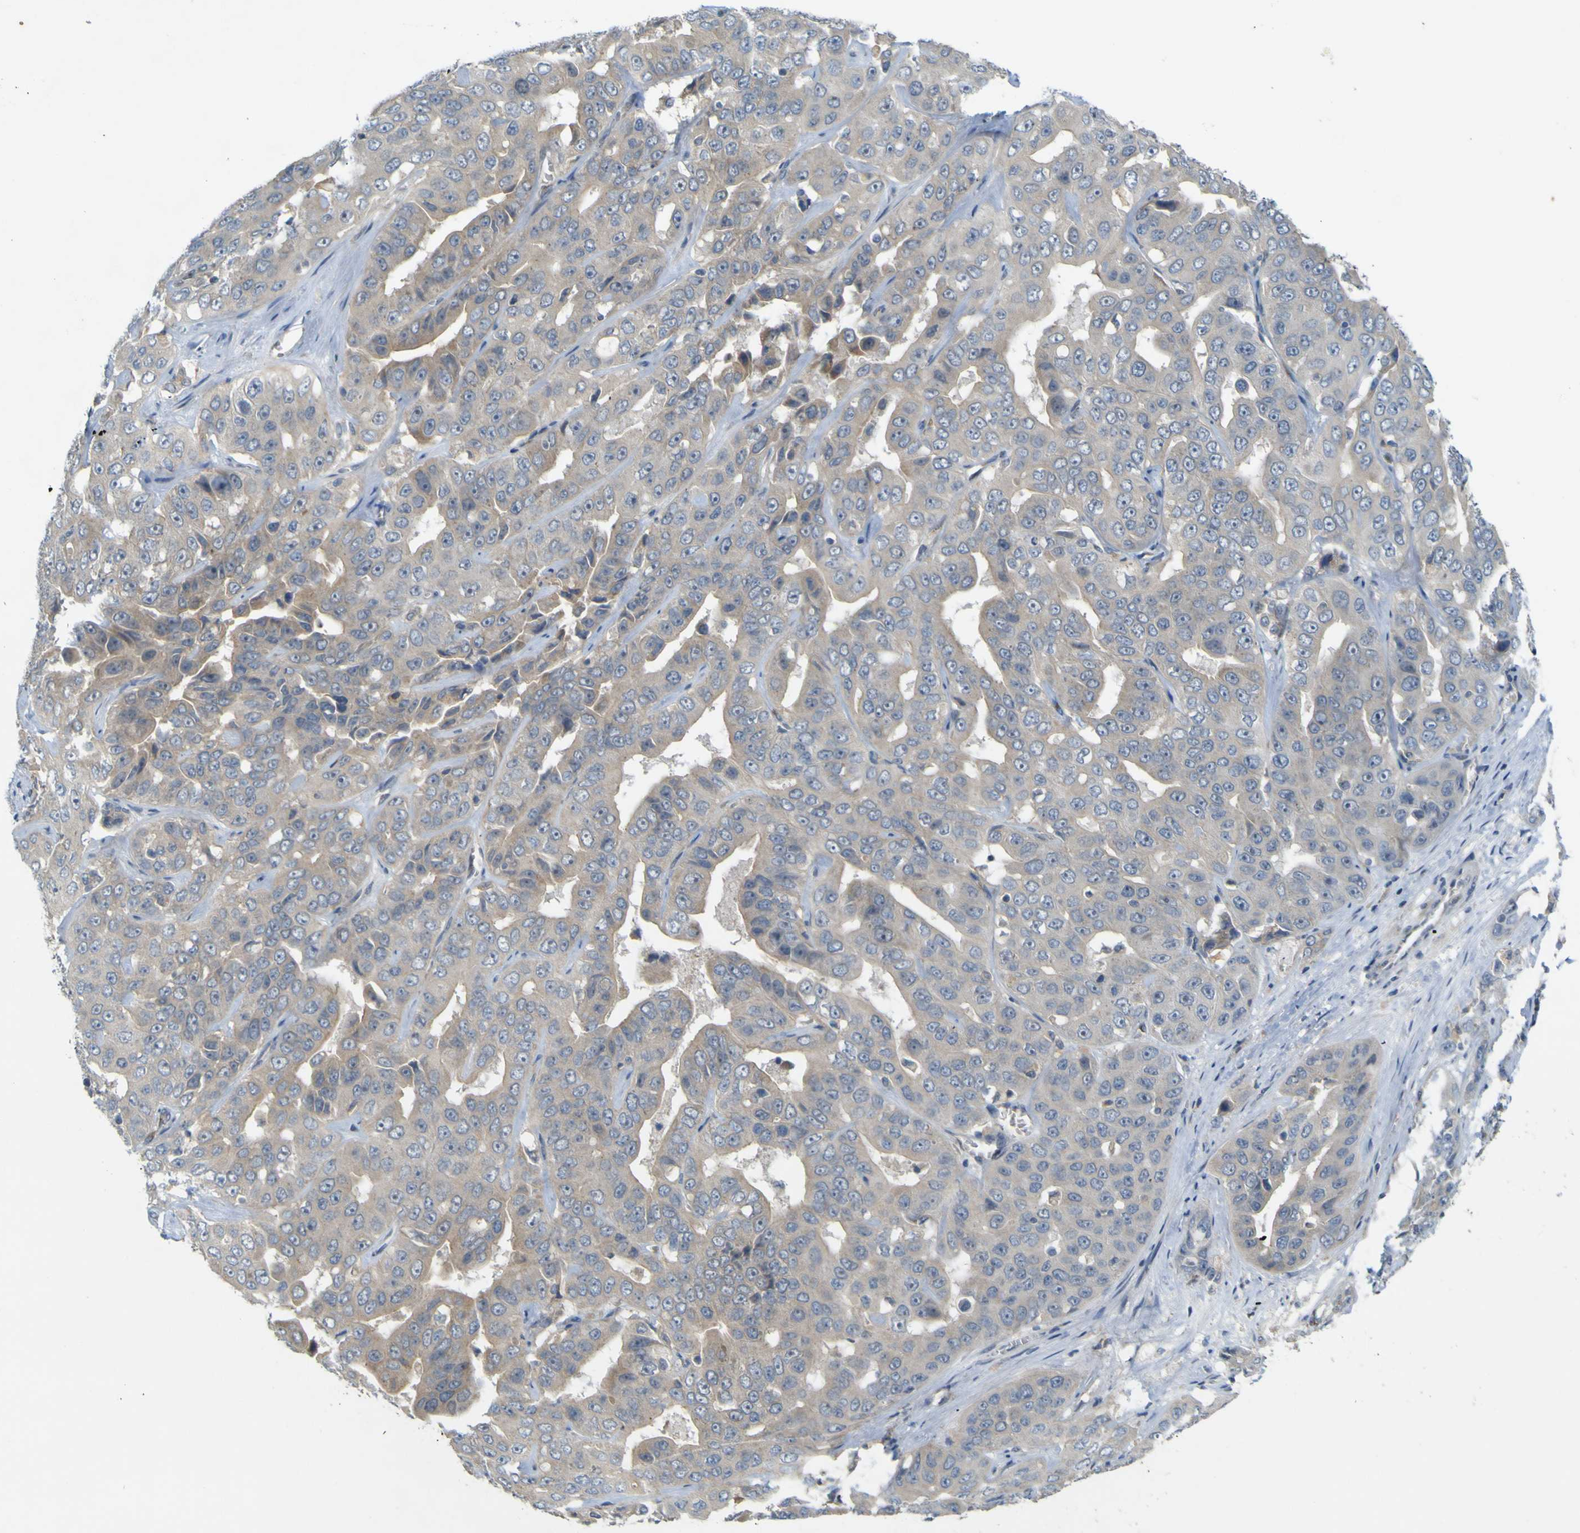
{"staining": {"intensity": "negative", "quantity": "none", "location": "none"}, "tissue": "liver cancer", "cell_type": "Tumor cells", "image_type": "cancer", "snomed": [{"axis": "morphology", "description": "Cholangiocarcinoma"}, {"axis": "topography", "description": "Liver"}], "caption": "DAB (3,3'-diaminobenzidine) immunohistochemical staining of liver cancer demonstrates no significant expression in tumor cells.", "gene": "IGF2R", "patient": {"sex": "female", "age": 52}}